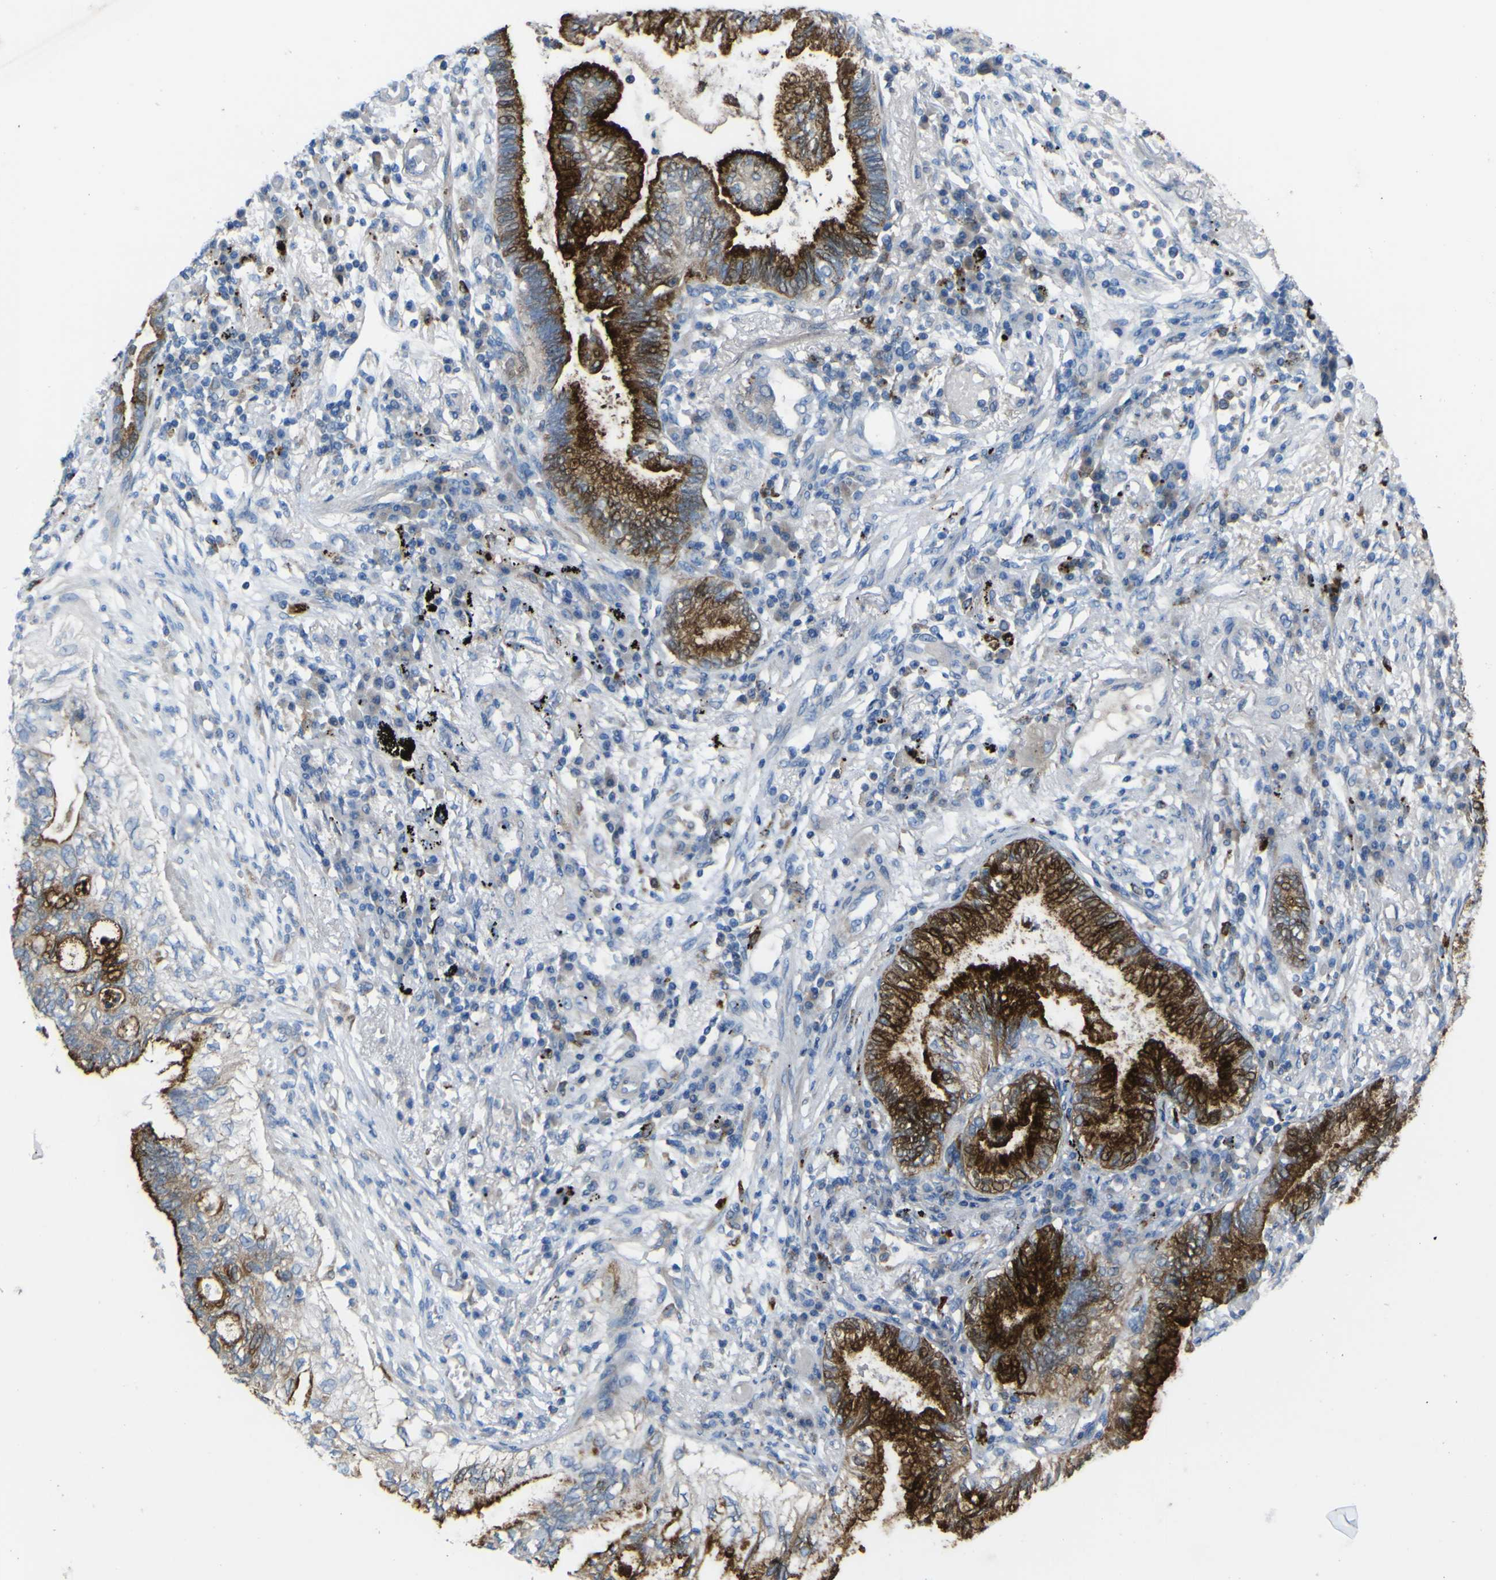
{"staining": {"intensity": "strong", "quantity": ">75%", "location": "cytoplasmic/membranous"}, "tissue": "lung cancer", "cell_type": "Tumor cells", "image_type": "cancer", "snomed": [{"axis": "morphology", "description": "Normal tissue, NOS"}, {"axis": "morphology", "description": "Adenocarcinoma, NOS"}, {"axis": "topography", "description": "Bronchus"}, {"axis": "topography", "description": "Lung"}], "caption": "Adenocarcinoma (lung) stained with DAB (3,3'-diaminobenzidine) immunohistochemistry reveals high levels of strong cytoplasmic/membranous expression in about >75% of tumor cells. The staining is performed using DAB (3,3'-diaminobenzidine) brown chromogen to label protein expression. The nuclei are counter-stained blue using hematoxylin.", "gene": "CST3", "patient": {"sex": "female", "age": 70}}